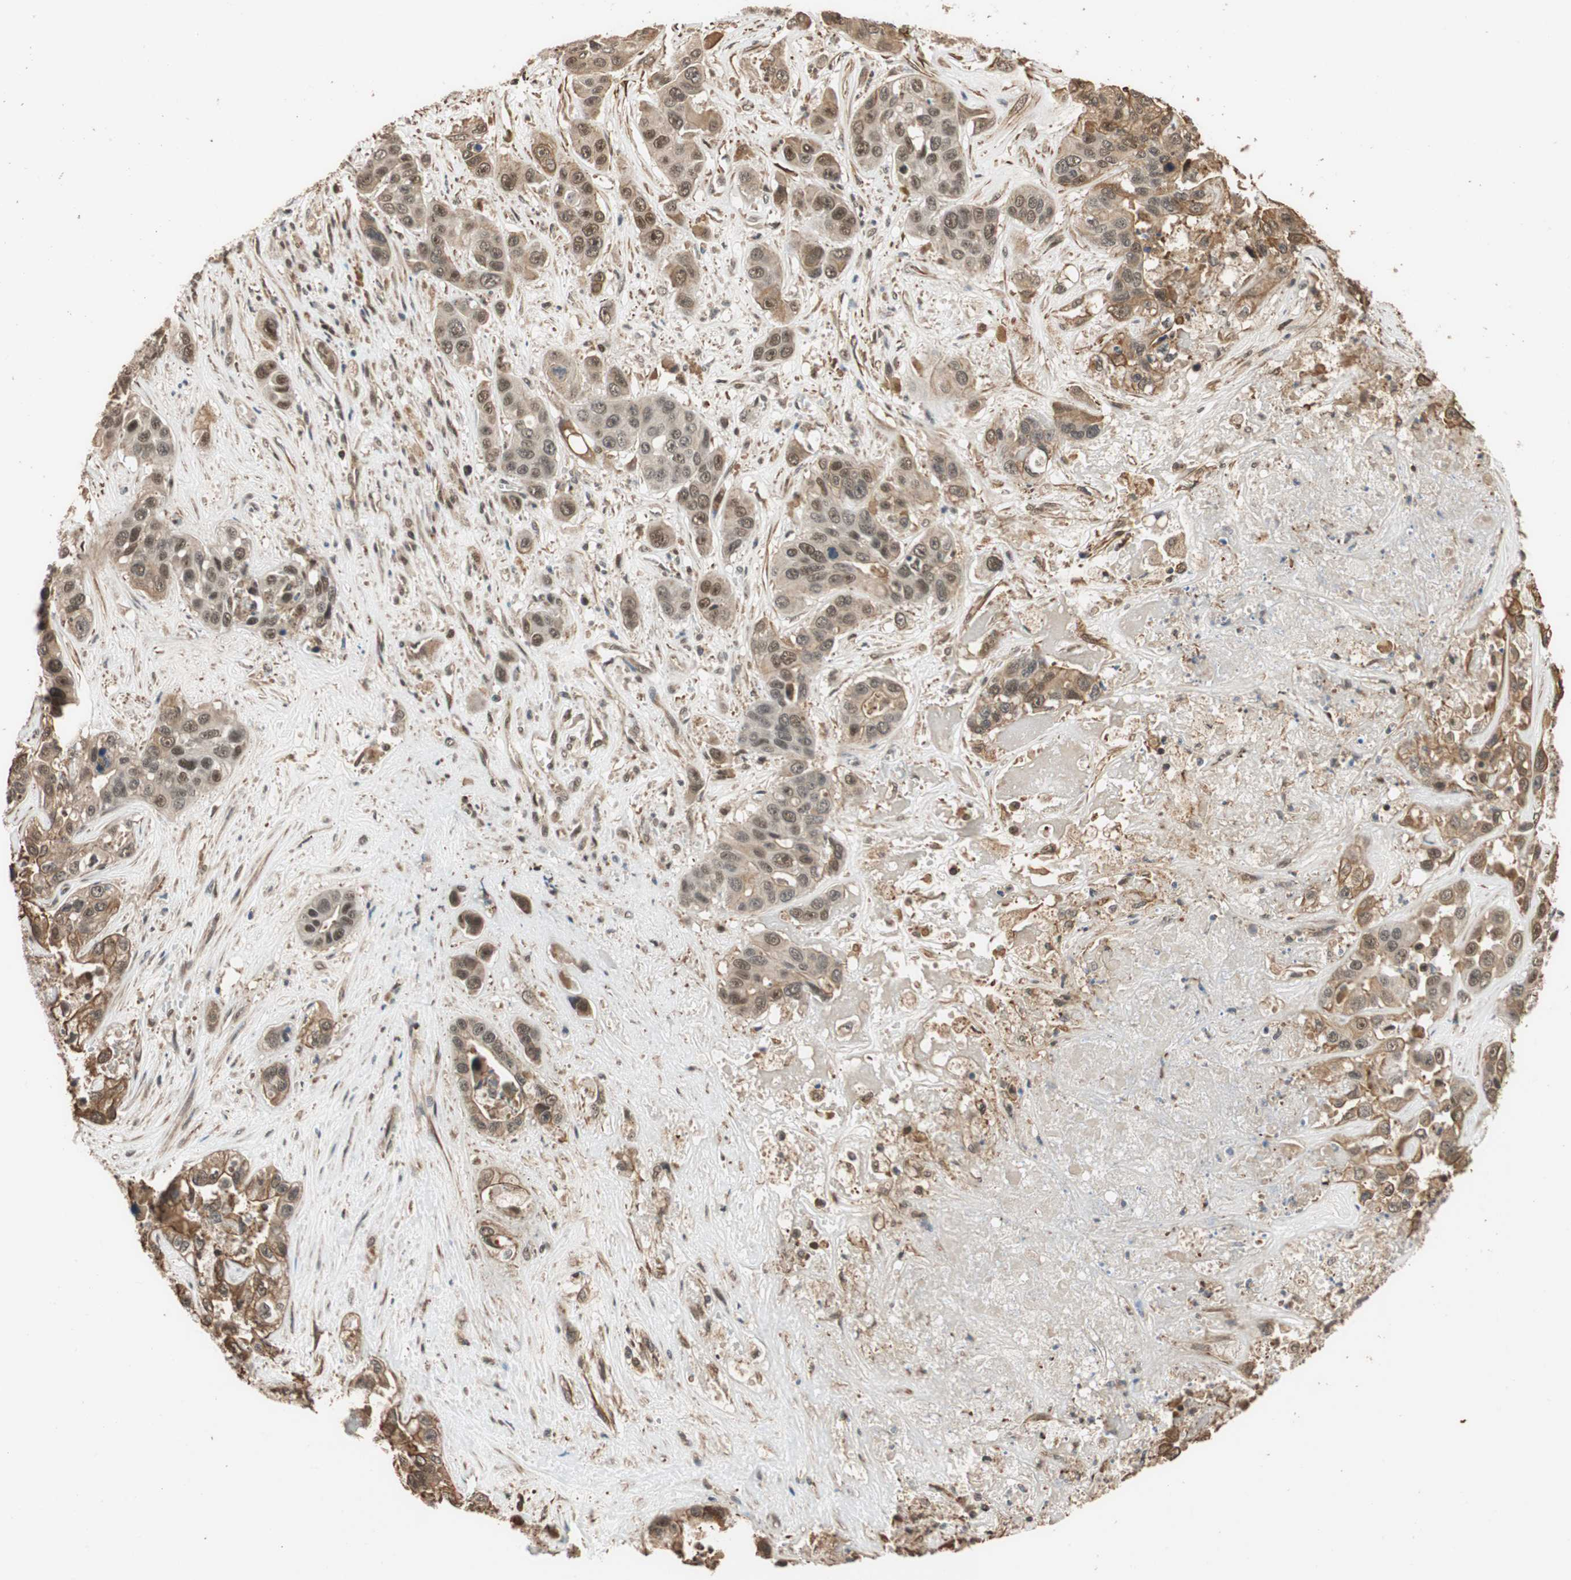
{"staining": {"intensity": "moderate", "quantity": ">75%", "location": "cytoplasmic/membranous,nuclear"}, "tissue": "liver cancer", "cell_type": "Tumor cells", "image_type": "cancer", "snomed": [{"axis": "morphology", "description": "Cholangiocarcinoma"}, {"axis": "topography", "description": "Liver"}], "caption": "This image shows liver cancer (cholangiocarcinoma) stained with immunohistochemistry to label a protein in brown. The cytoplasmic/membranous and nuclear of tumor cells show moderate positivity for the protein. Nuclei are counter-stained blue.", "gene": "CDC5L", "patient": {"sex": "female", "age": 52}}